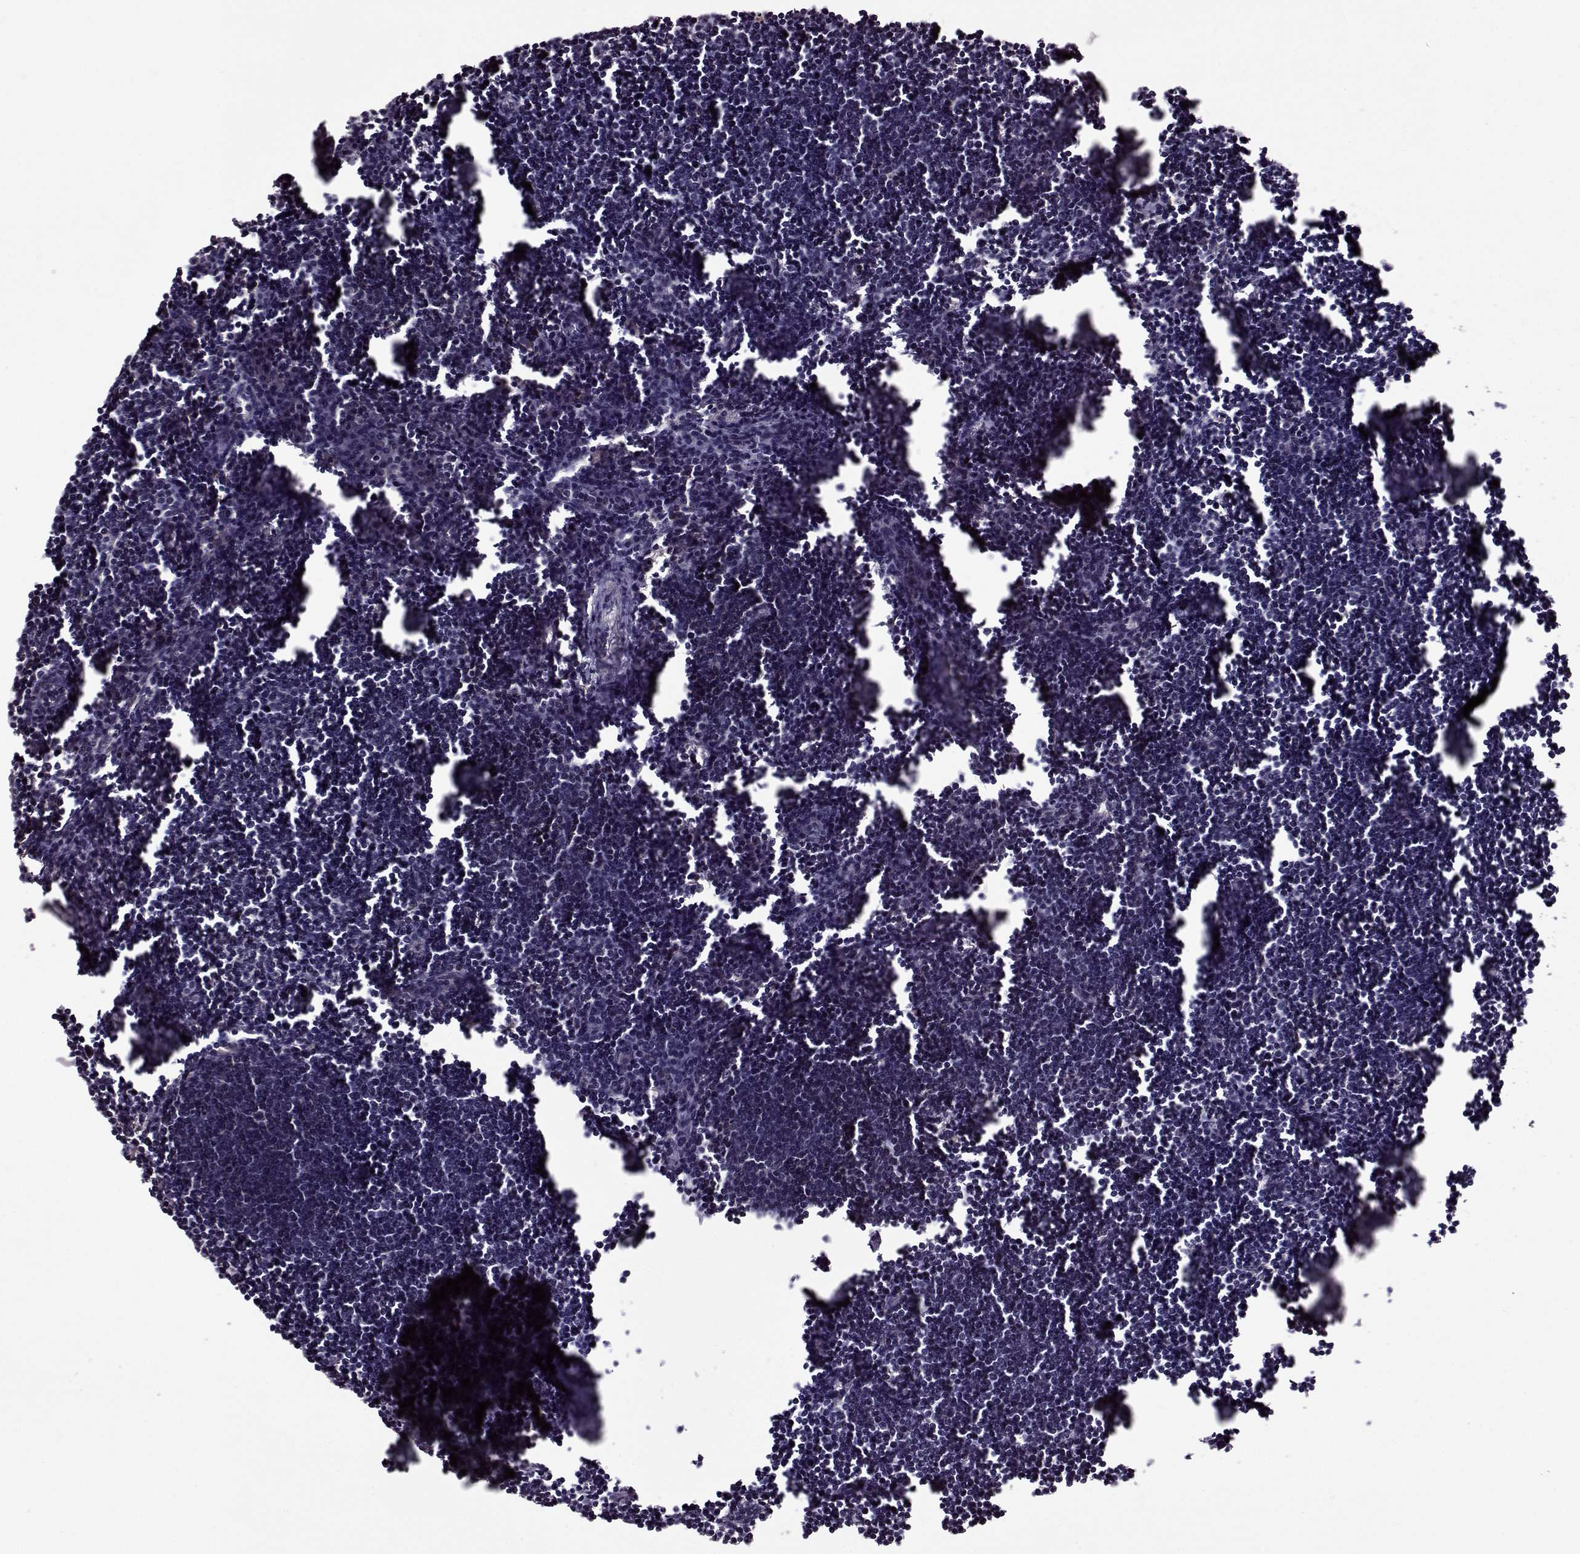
{"staining": {"intensity": "moderate", "quantity": "<25%", "location": "cytoplasmic/membranous"}, "tissue": "lymph node", "cell_type": "Non-germinal center cells", "image_type": "normal", "snomed": [{"axis": "morphology", "description": "Normal tissue, NOS"}, {"axis": "topography", "description": "Lymph node"}], "caption": "Lymph node stained for a protein (brown) exhibits moderate cytoplasmic/membranous positive expression in about <25% of non-germinal center cells.", "gene": "MTSS1", "patient": {"sex": "male", "age": 55}}